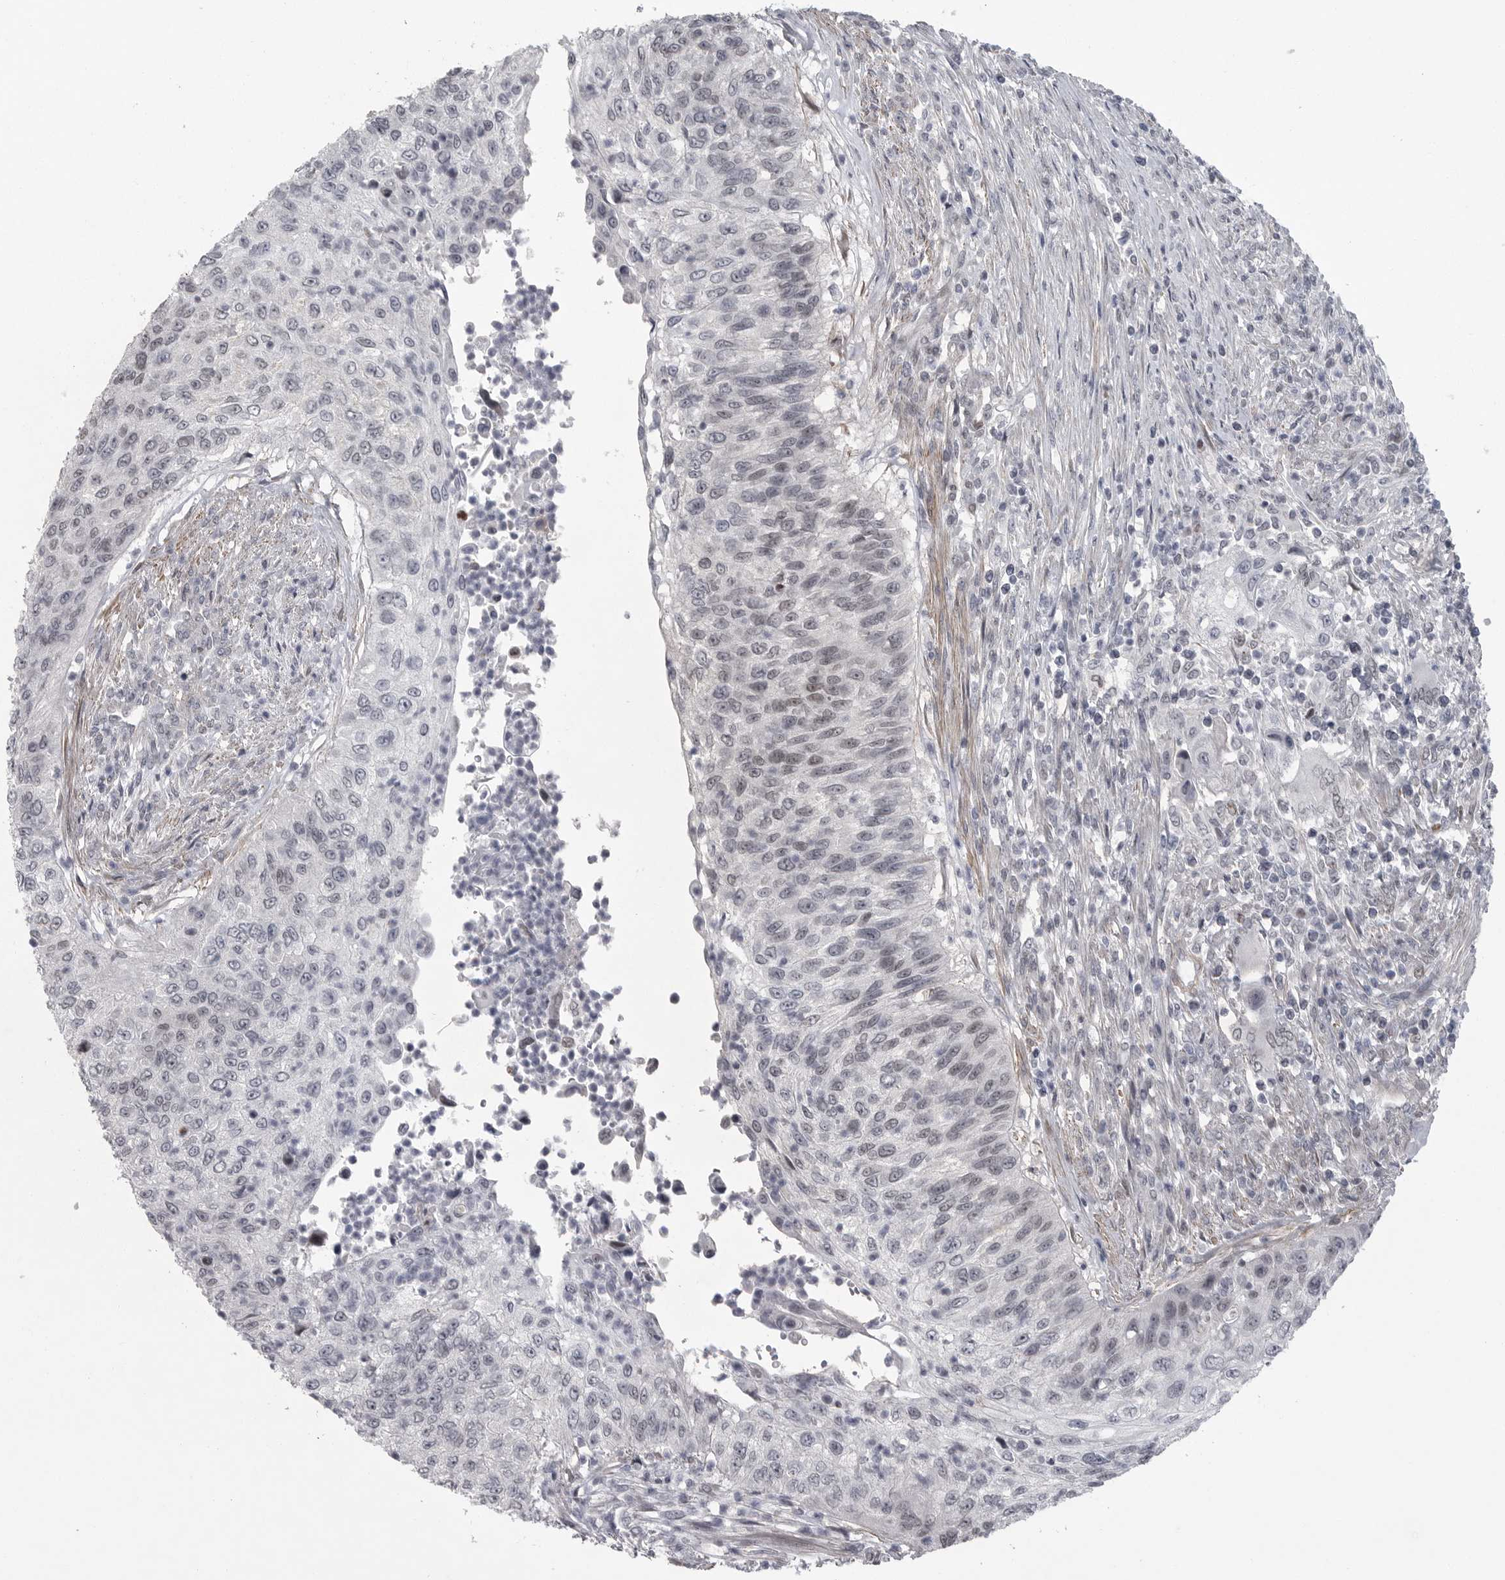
{"staining": {"intensity": "weak", "quantity": "<25%", "location": "nuclear"}, "tissue": "urothelial cancer", "cell_type": "Tumor cells", "image_type": "cancer", "snomed": [{"axis": "morphology", "description": "Urothelial carcinoma, High grade"}, {"axis": "topography", "description": "Urinary bladder"}], "caption": "Tumor cells show no significant protein expression in urothelial cancer.", "gene": "HMGN3", "patient": {"sex": "female", "age": 60}}